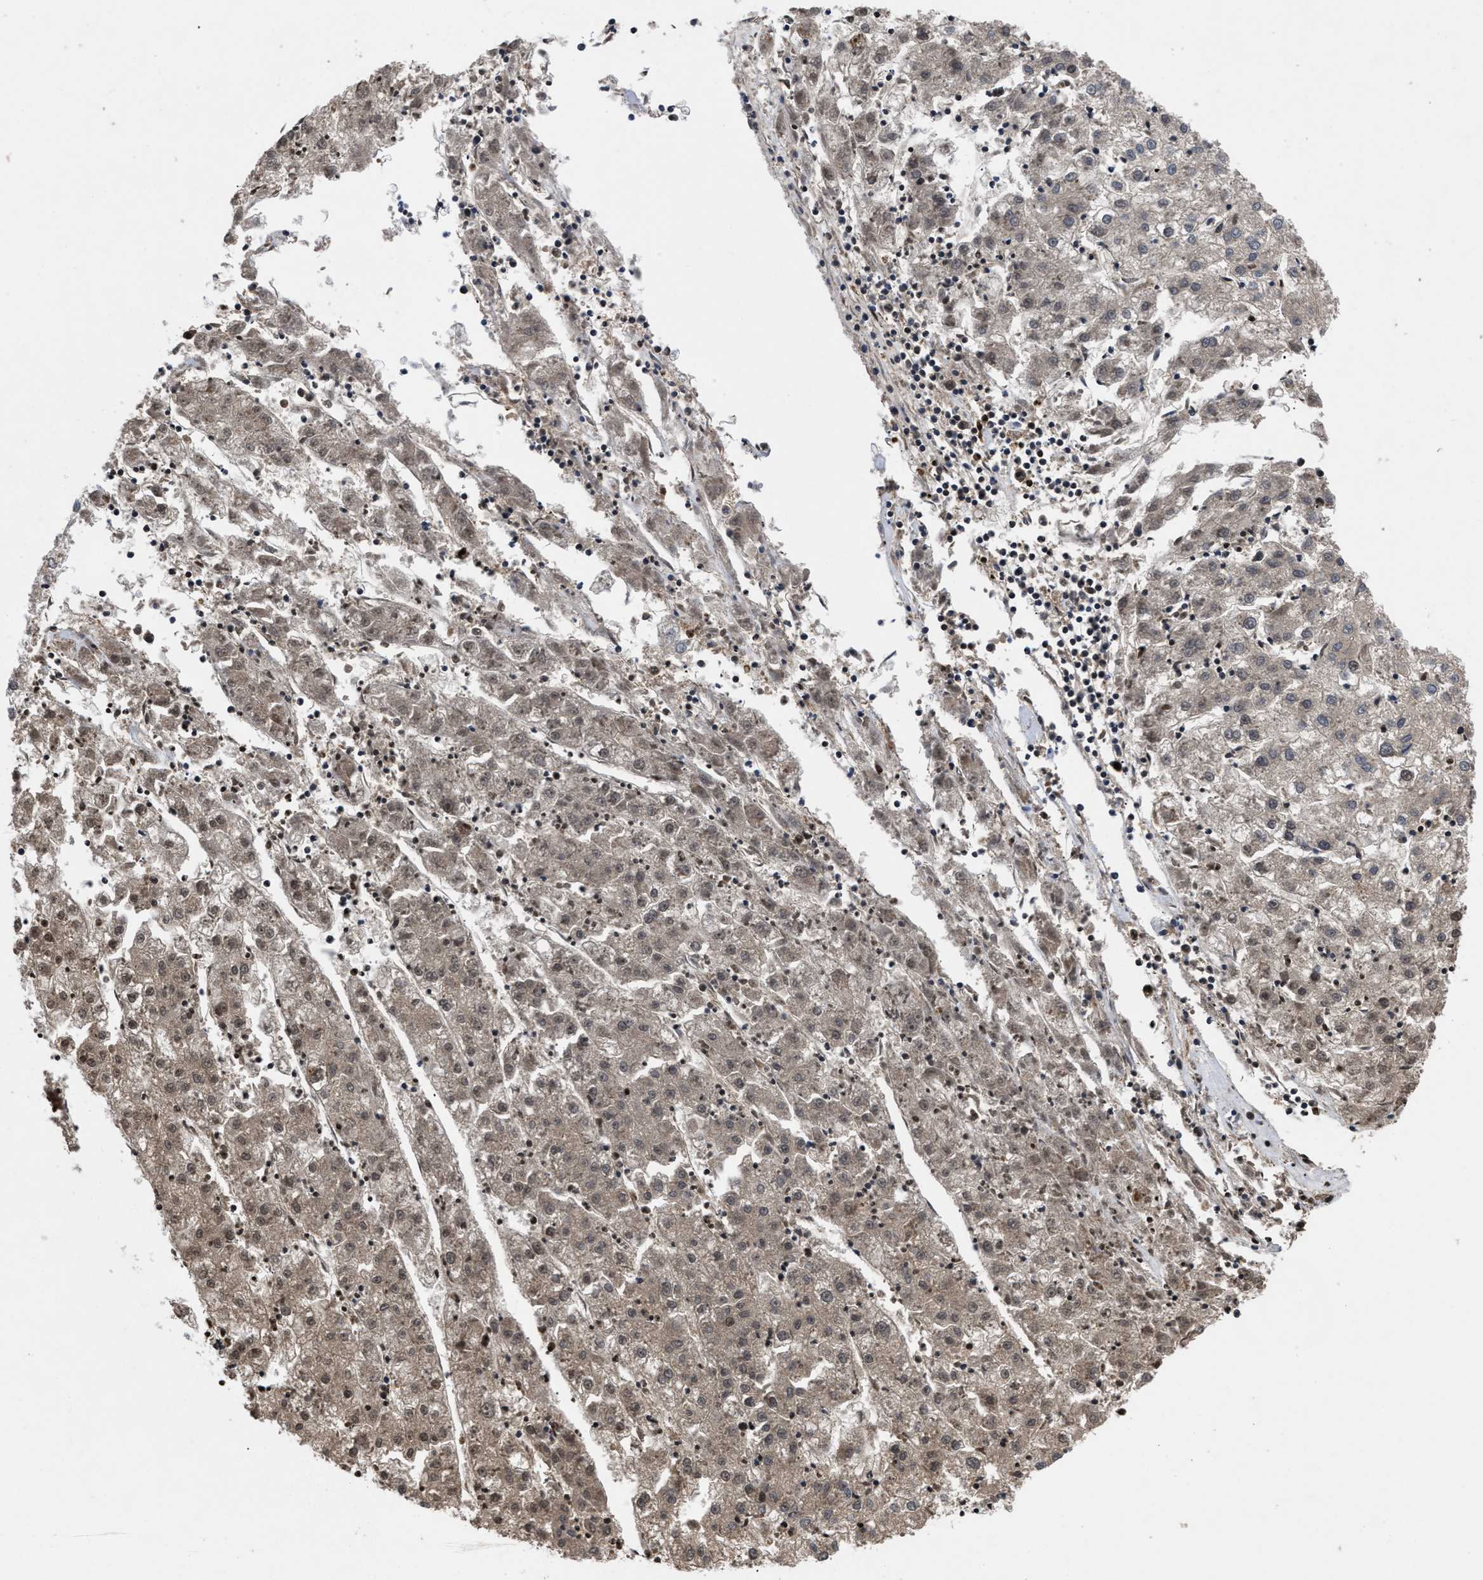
{"staining": {"intensity": "weak", "quantity": "25%-75%", "location": "cytoplasmic/membranous,nuclear"}, "tissue": "liver cancer", "cell_type": "Tumor cells", "image_type": "cancer", "snomed": [{"axis": "morphology", "description": "Carcinoma, Hepatocellular, NOS"}, {"axis": "topography", "description": "Liver"}], "caption": "High-magnification brightfield microscopy of liver cancer stained with DAB (brown) and counterstained with hematoxylin (blue). tumor cells exhibit weak cytoplasmic/membranous and nuclear positivity is present in about25%-75% of cells. The protein is shown in brown color, while the nuclei are stained blue.", "gene": "FAM200A", "patient": {"sex": "male", "age": 72}}